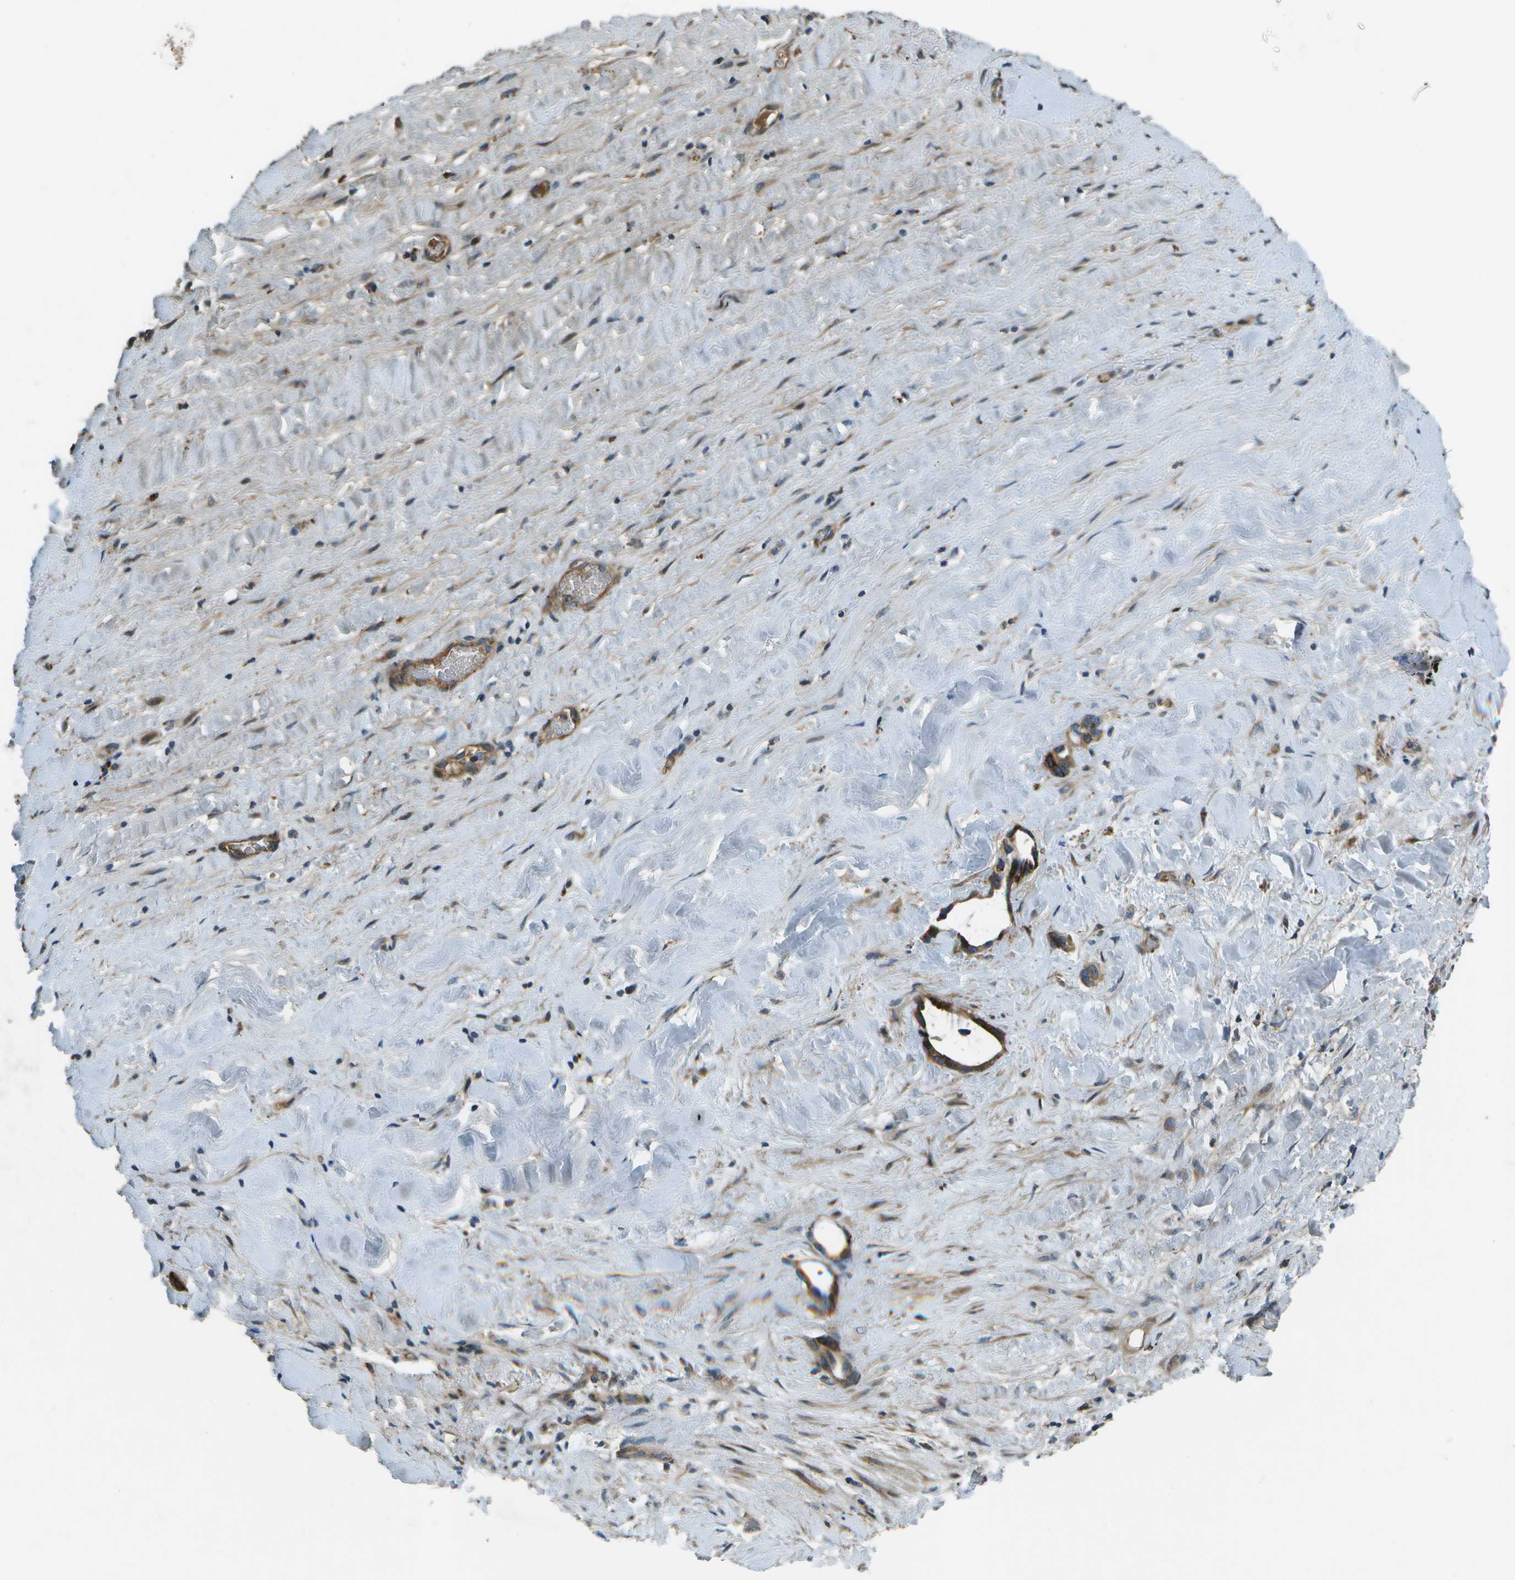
{"staining": {"intensity": "moderate", "quantity": ">75%", "location": "cytoplasmic/membranous"}, "tissue": "liver cancer", "cell_type": "Tumor cells", "image_type": "cancer", "snomed": [{"axis": "morphology", "description": "Cholangiocarcinoma"}, {"axis": "topography", "description": "Liver"}], "caption": "Human liver cancer (cholangiocarcinoma) stained with a protein marker reveals moderate staining in tumor cells.", "gene": "PXYLP1", "patient": {"sex": "female", "age": 65}}